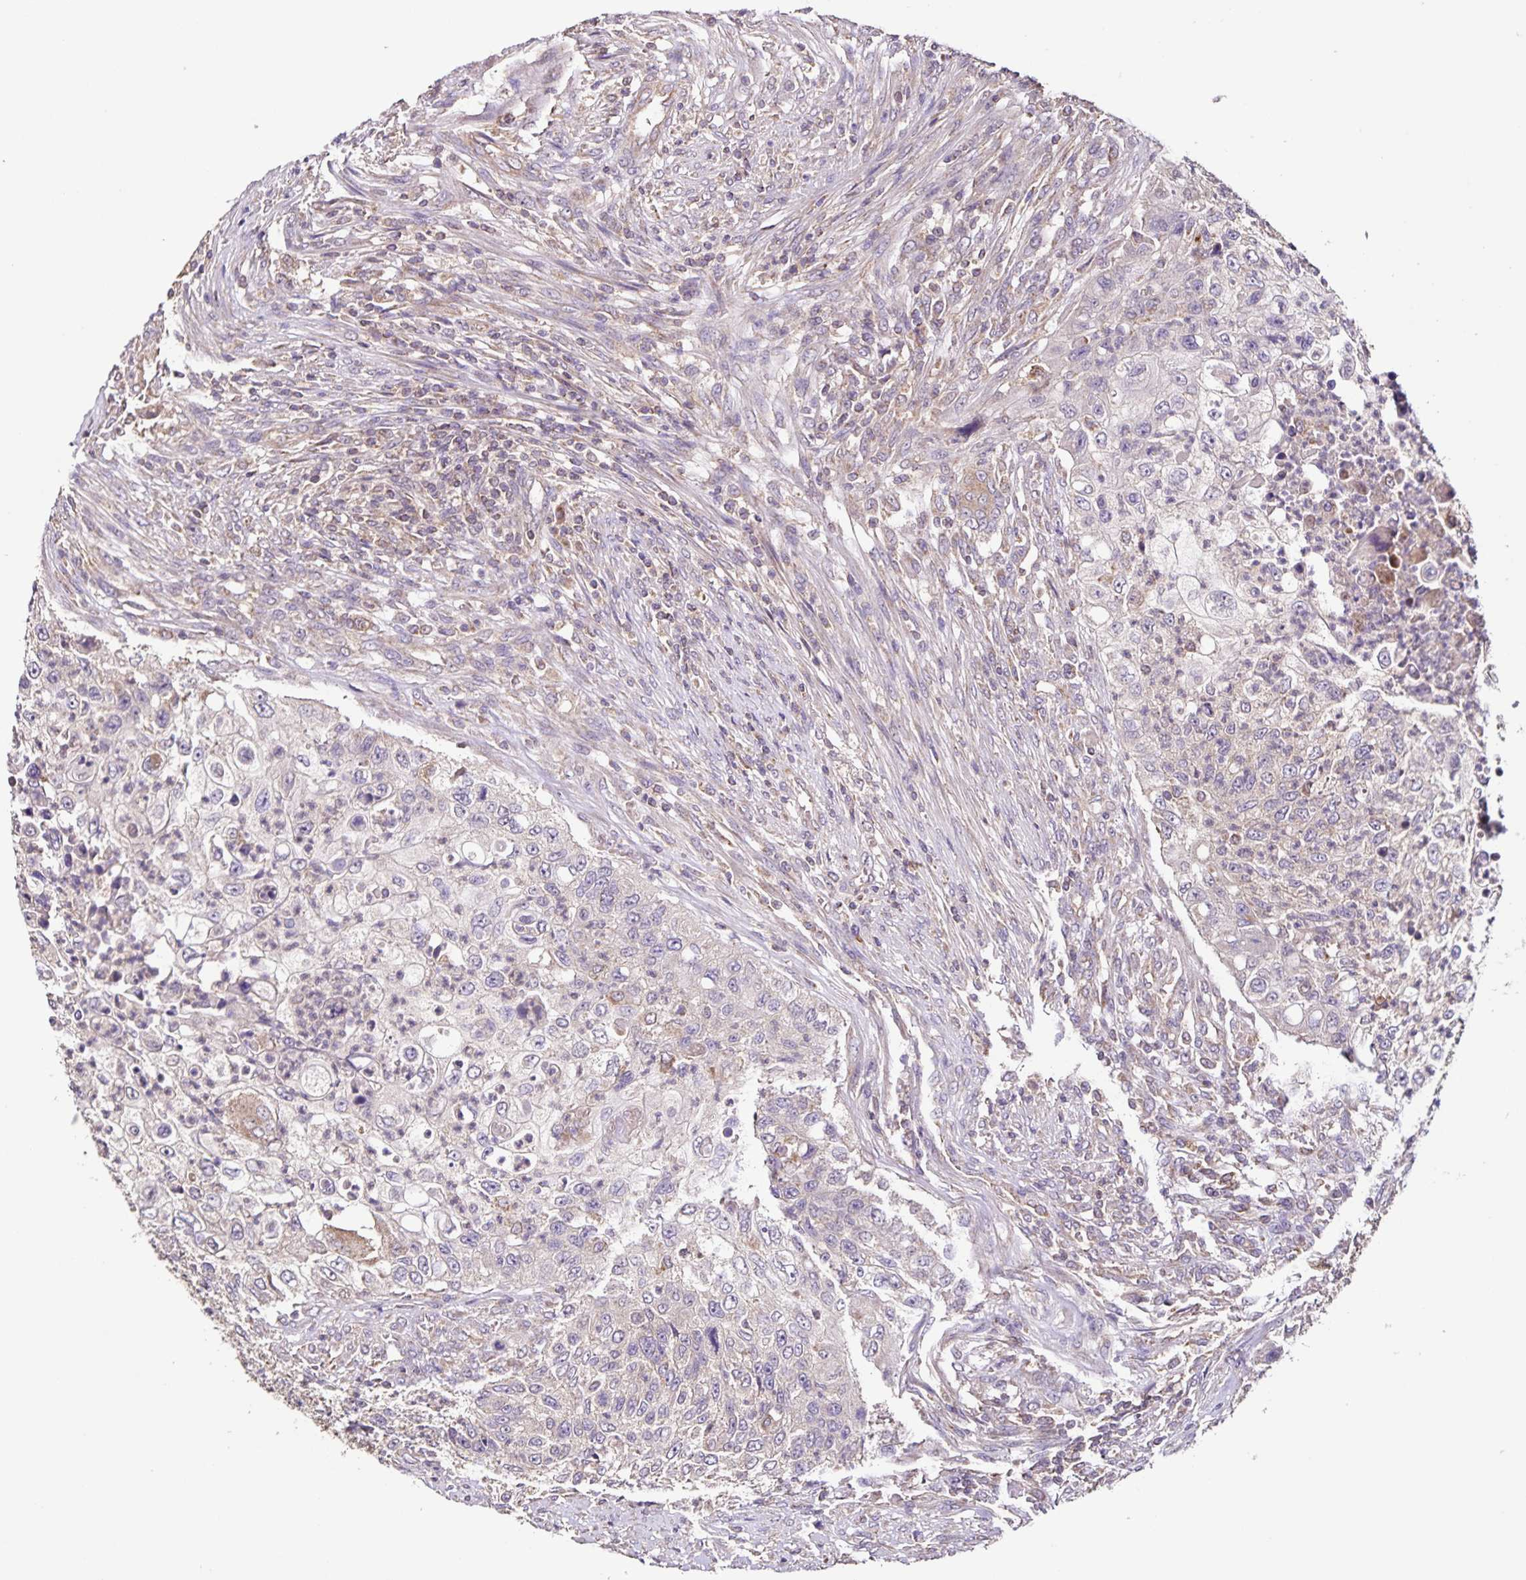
{"staining": {"intensity": "negative", "quantity": "none", "location": "none"}, "tissue": "urothelial cancer", "cell_type": "Tumor cells", "image_type": "cancer", "snomed": [{"axis": "morphology", "description": "Urothelial carcinoma, High grade"}, {"axis": "topography", "description": "Urinary bladder"}], "caption": "Protein analysis of urothelial cancer exhibits no significant staining in tumor cells.", "gene": "MAN1A1", "patient": {"sex": "female", "age": 60}}